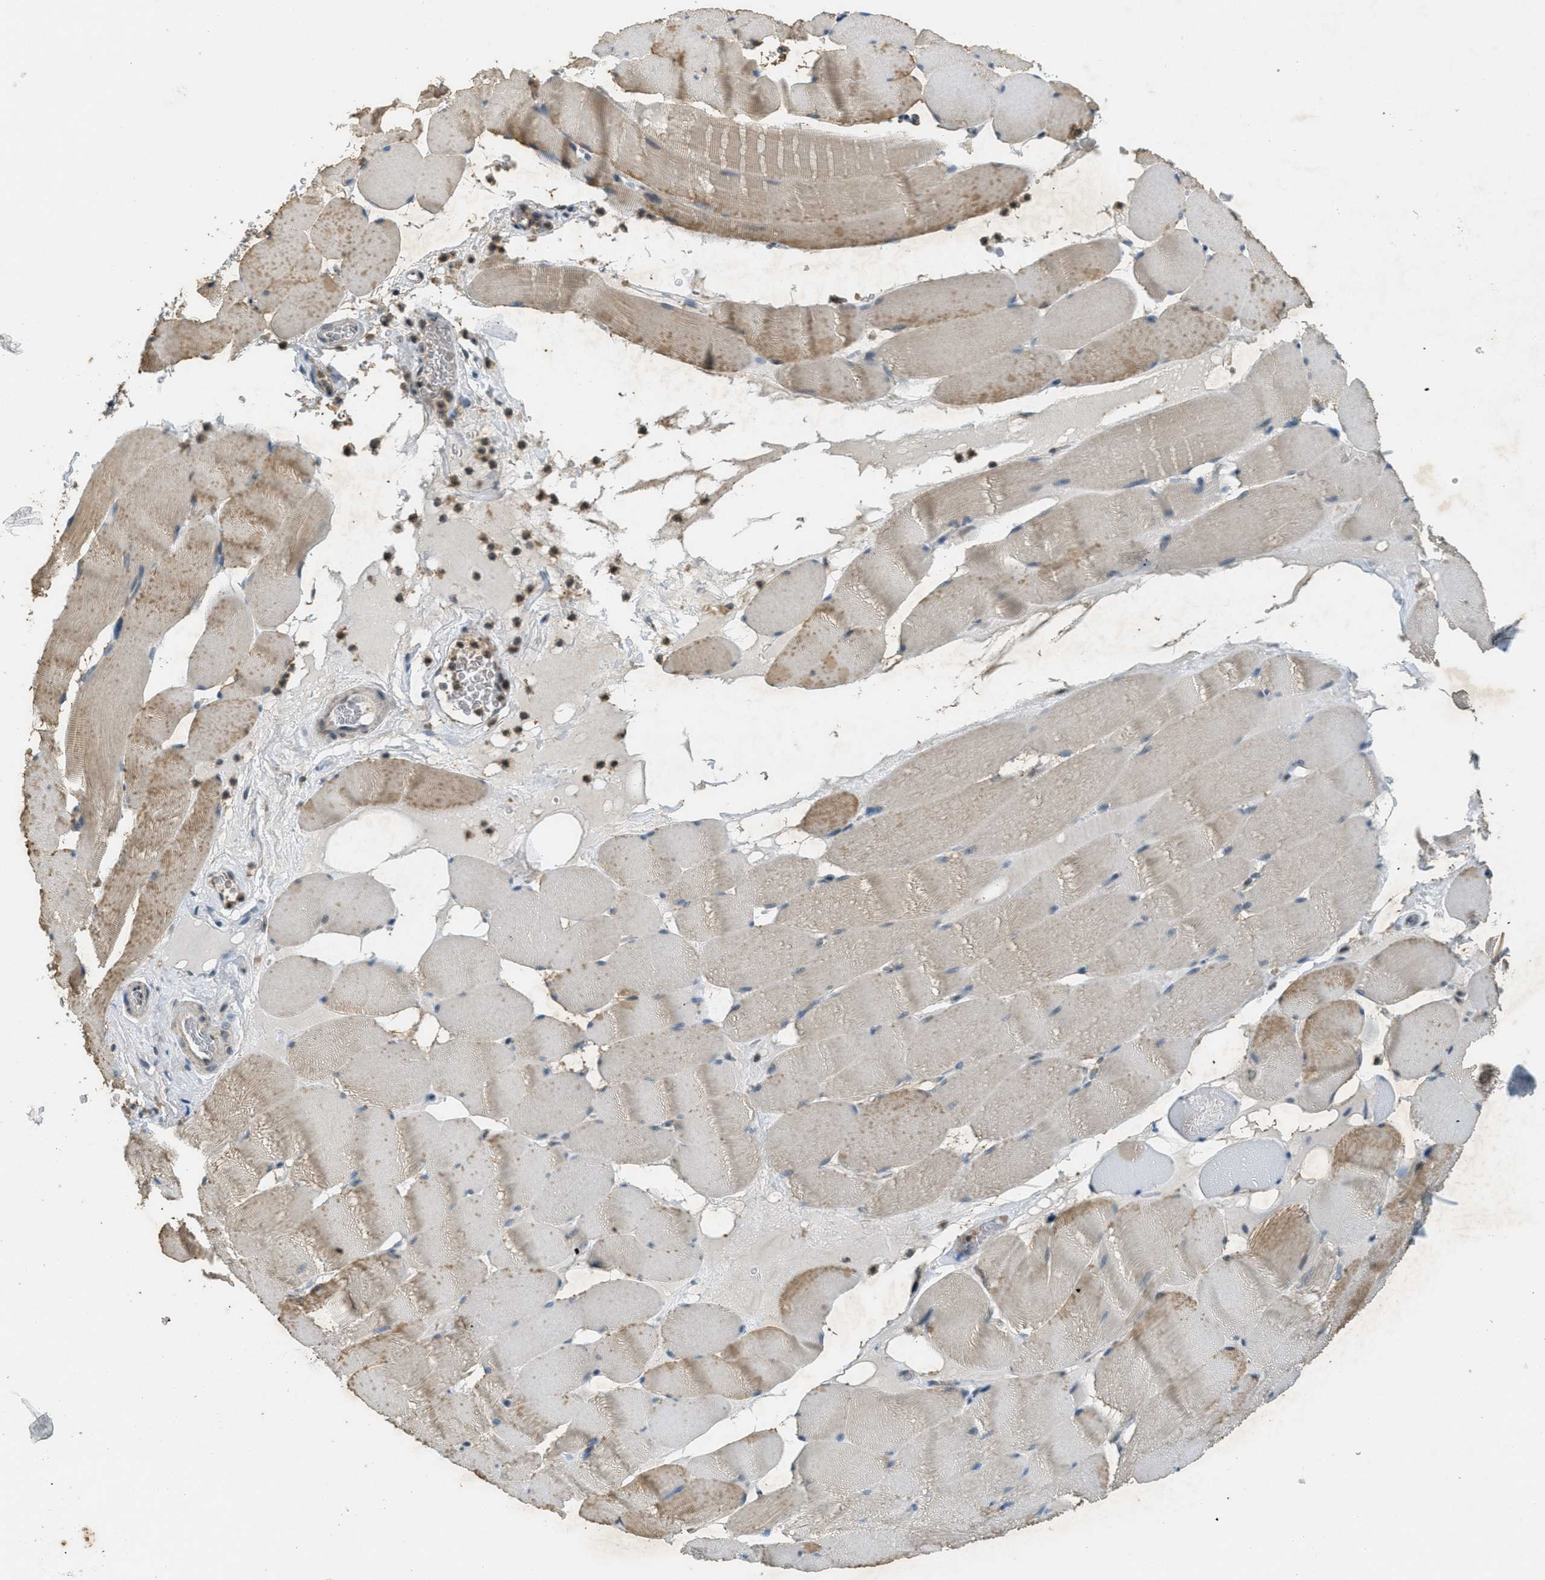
{"staining": {"intensity": "moderate", "quantity": "<25%", "location": "cytoplasmic/membranous"}, "tissue": "skeletal muscle", "cell_type": "Myocytes", "image_type": "normal", "snomed": [{"axis": "morphology", "description": "Normal tissue, NOS"}, {"axis": "topography", "description": "Skeletal muscle"}], "caption": "Brown immunohistochemical staining in benign skeletal muscle shows moderate cytoplasmic/membranous staining in about <25% of myocytes. Using DAB (brown) and hematoxylin (blue) stains, captured at high magnification using brightfield microscopy.", "gene": "TCF20", "patient": {"sex": "male", "age": 62}}